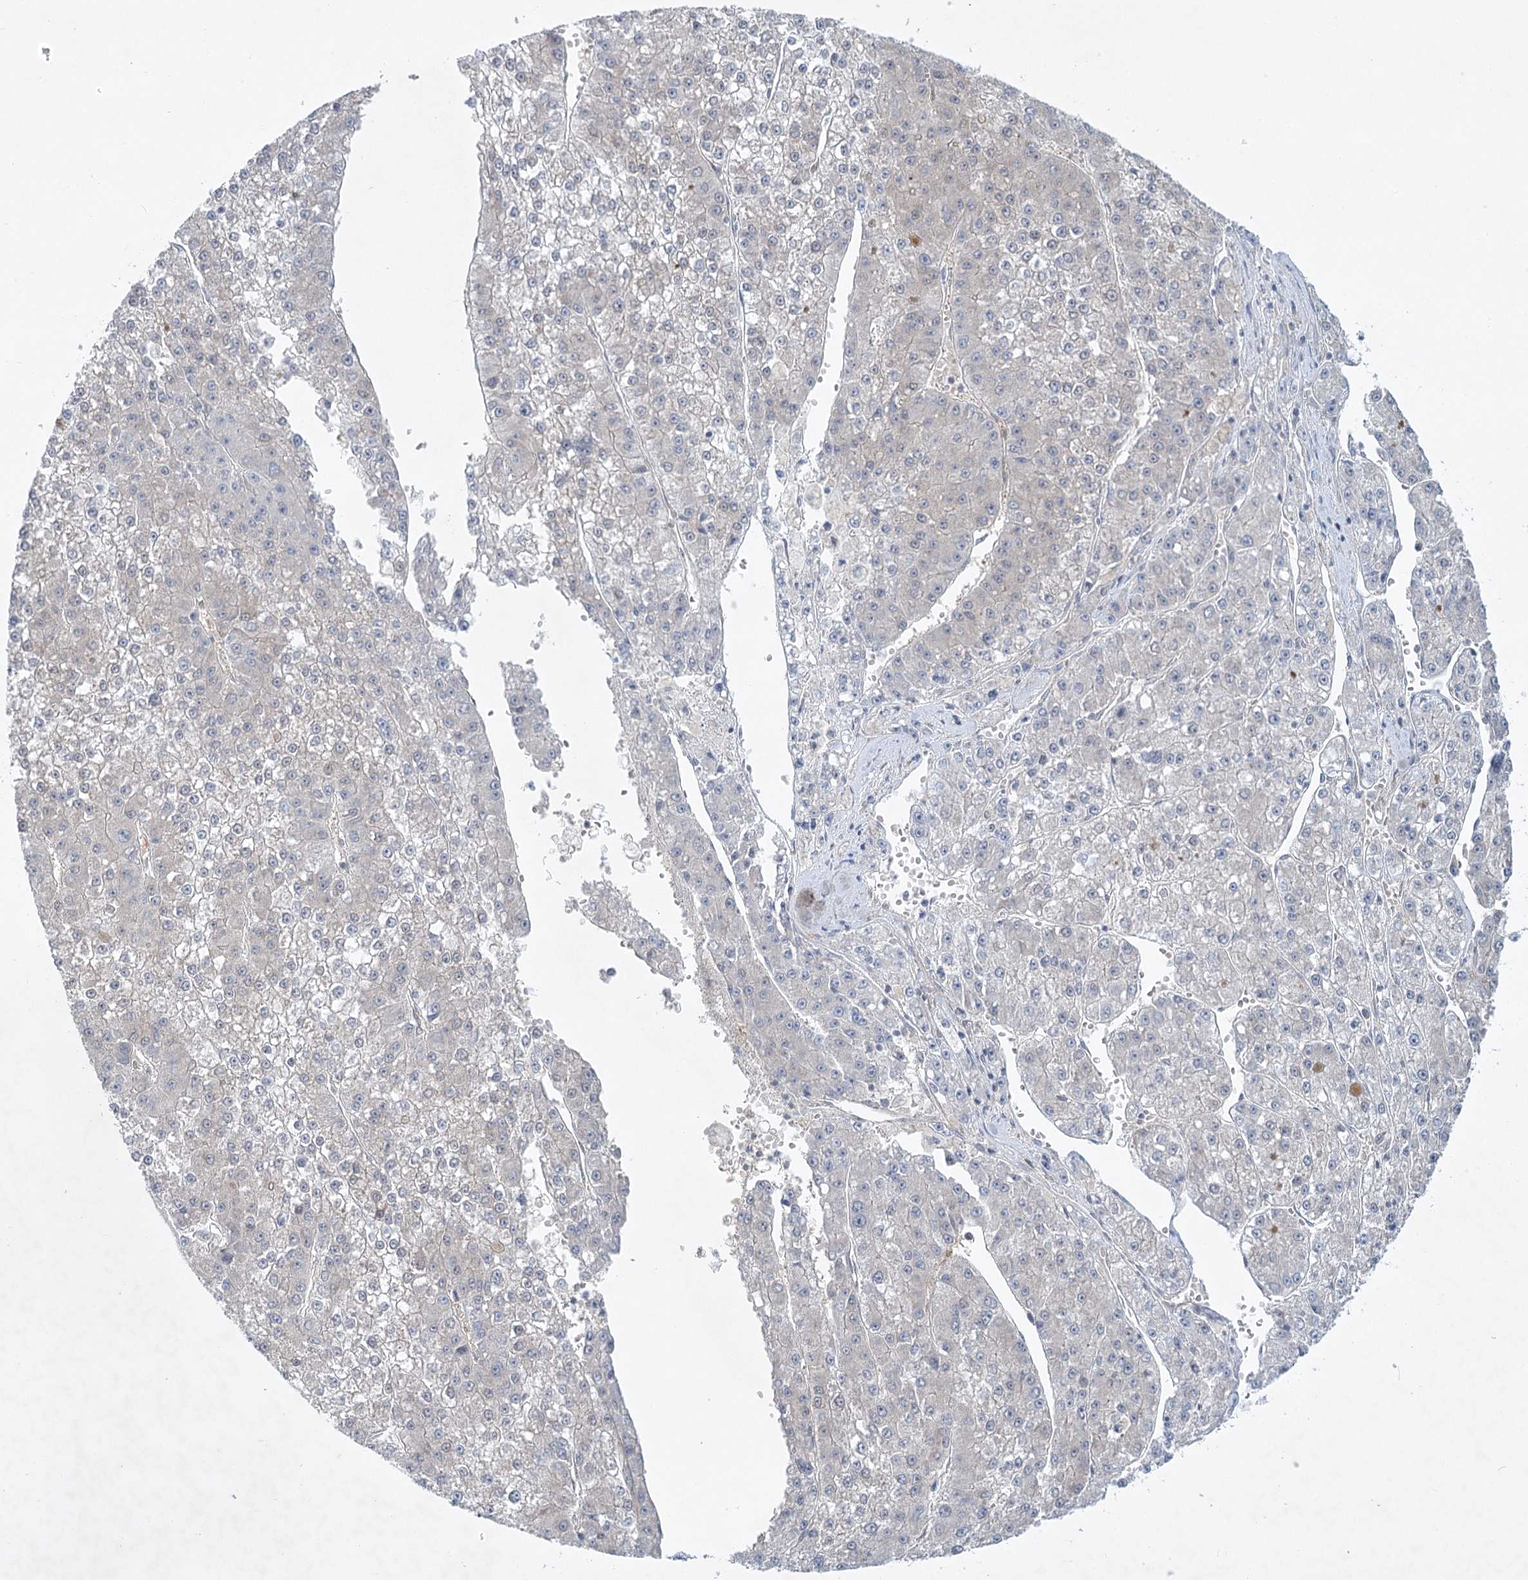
{"staining": {"intensity": "negative", "quantity": "none", "location": "none"}, "tissue": "liver cancer", "cell_type": "Tumor cells", "image_type": "cancer", "snomed": [{"axis": "morphology", "description": "Carcinoma, Hepatocellular, NOS"}, {"axis": "topography", "description": "Liver"}], "caption": "Tumor cells are negative for brown protein staining in liver cancer (hepatocellular carcinoma).", "gene": "AAMDC", "patient": {"sex": "female", "age": 73}}